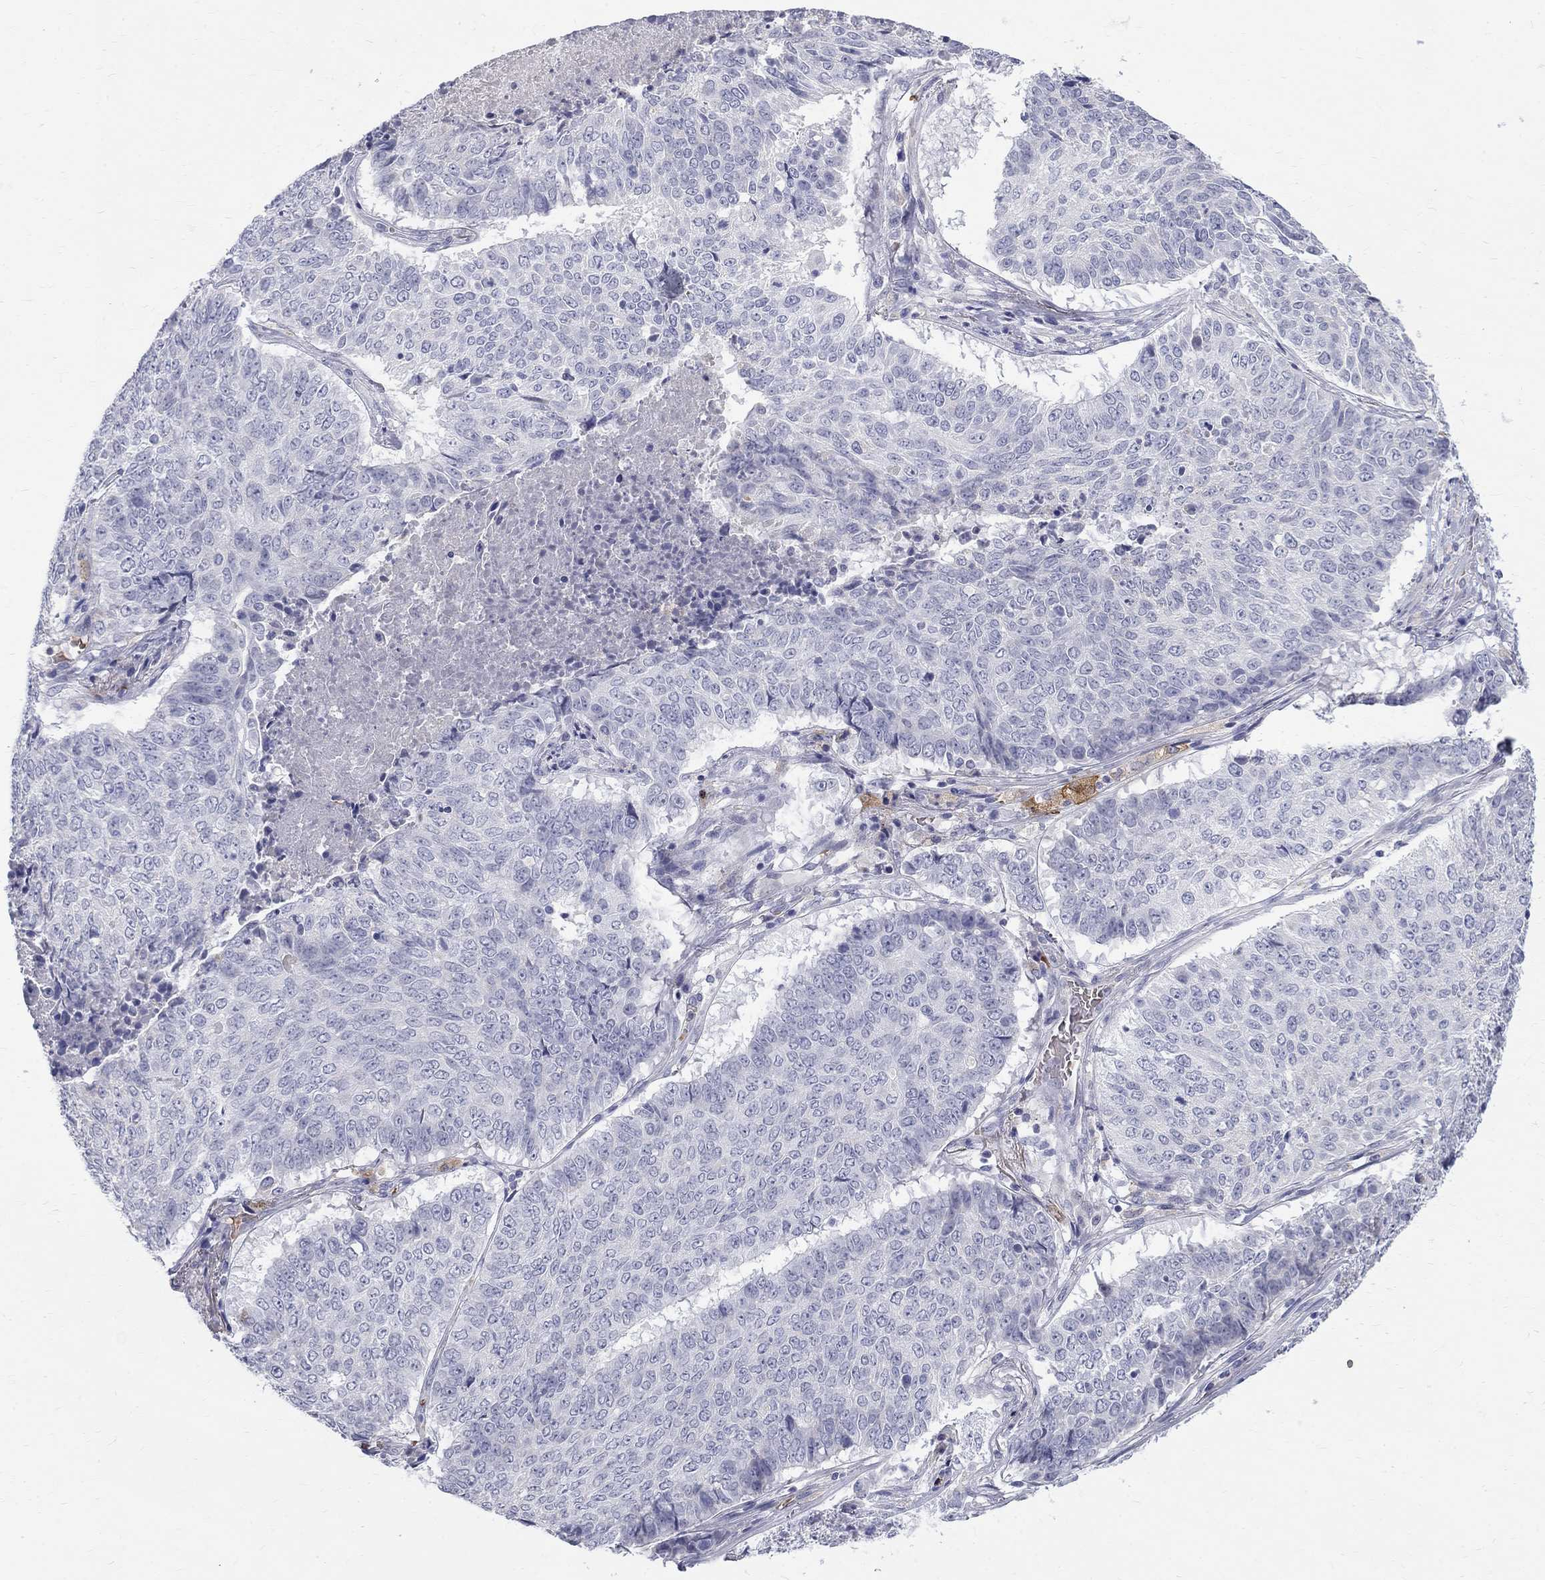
{"staining": {"intensity": "negative", "quantity": "none", "location": "none"}, "tissue": "lung cancer", "cell_type": "Tumor cells", "image_type": "cancer", "snomed": [{"axis": "morphology", "description": "Squamous cell carcinoma, NOS"}, {"axis": "topography", "description": "Lung"}], "caption": "IHC micrograph of human lung cancer (squamous cell carcinoma) stained for a protein (brown), which exhibits no staining in tumor cells. Brightfield microscopy of immunohistochemistry stained with DAB (brown) and hematoxylin (blue), captured at high magnification.", "gene": "AGER", "patient": {"sex": "male", "age": 64}}